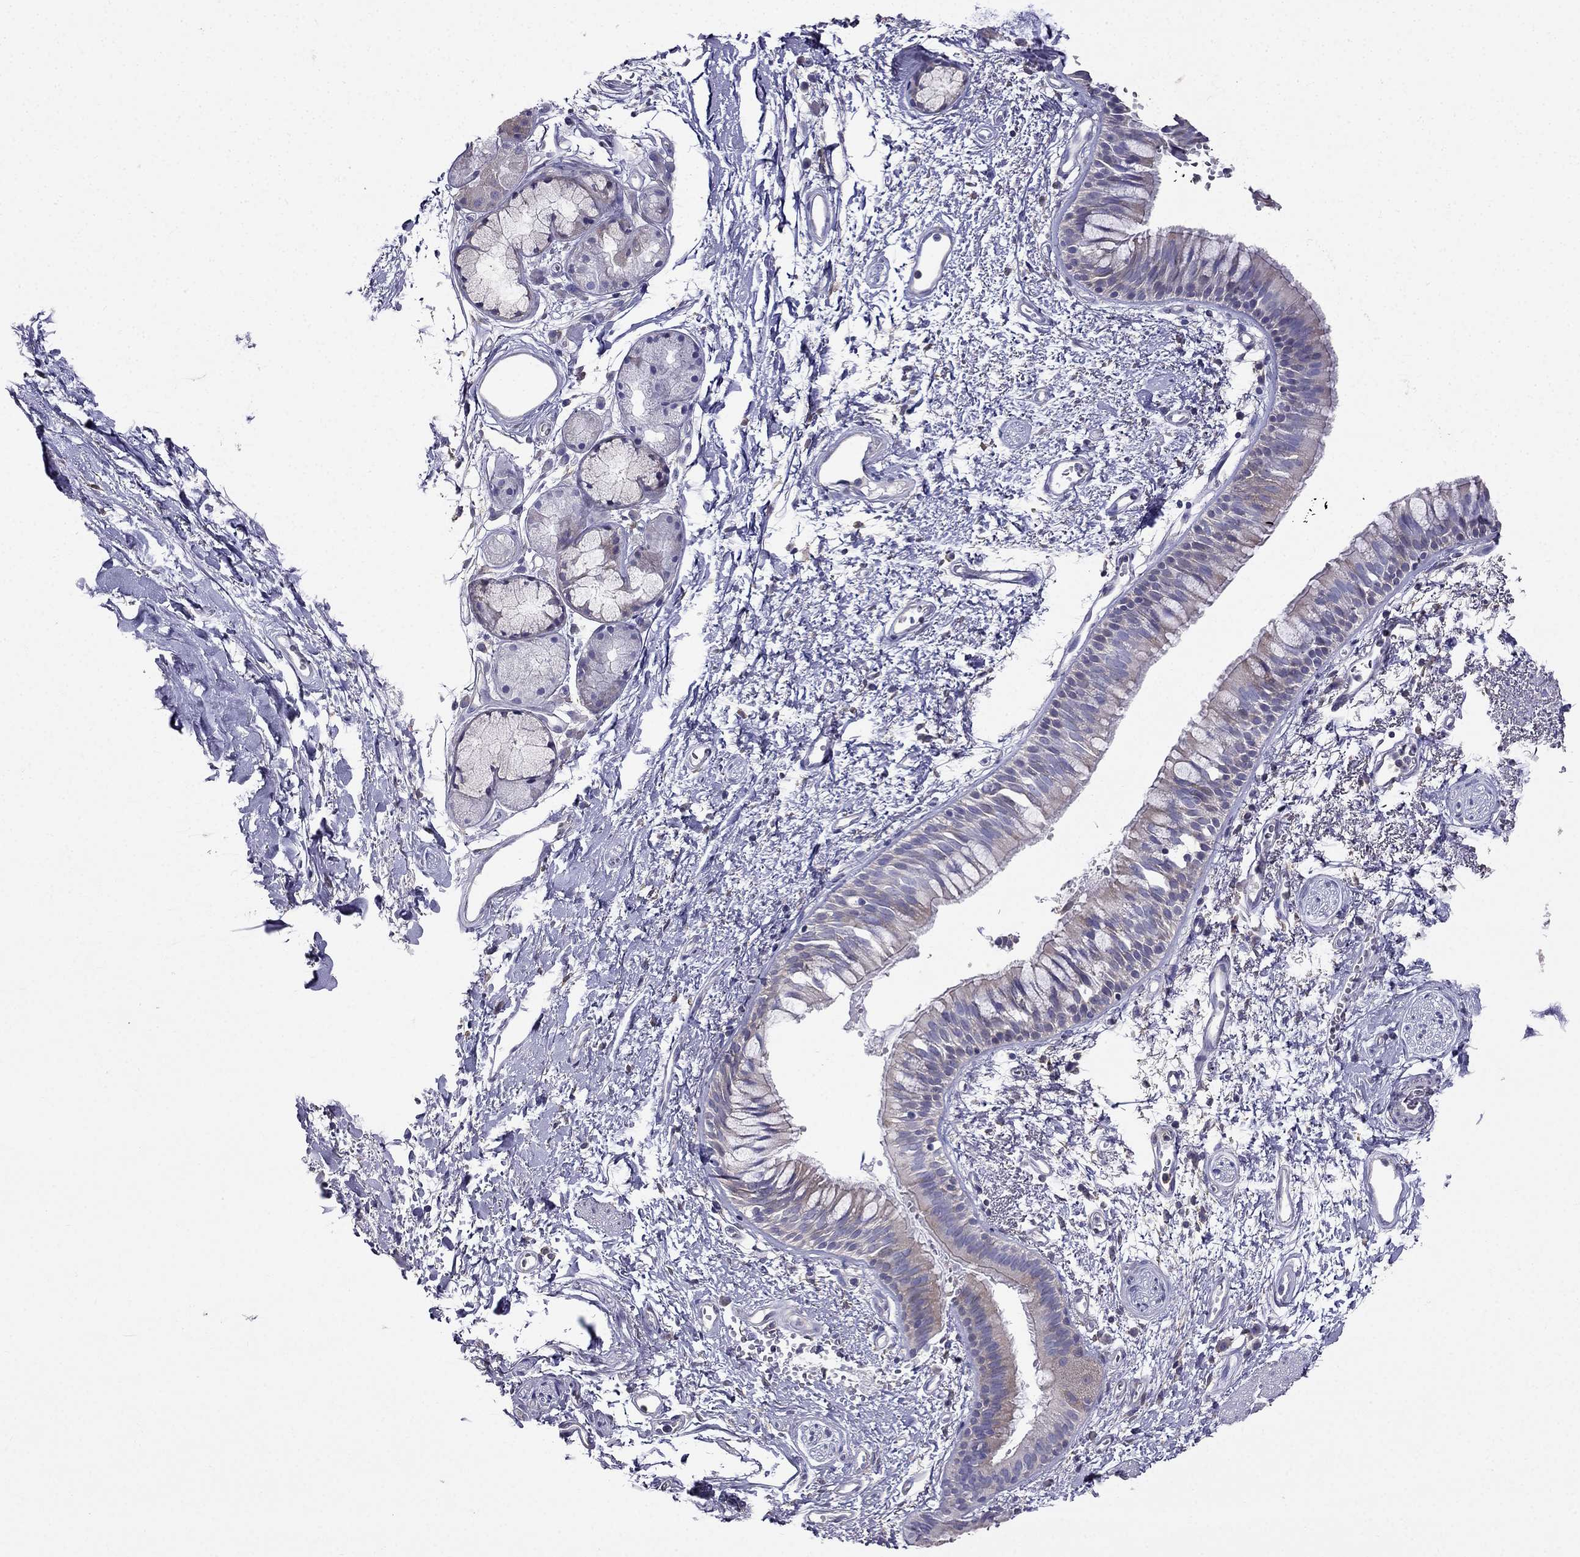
{"staining": {"intensity": "weak", "quantity": "<25%", "location": "cytoplasmic/membranous"}, "tissue": "bronchus", "cell_type": "Respiratory epithelial cells", "image_type": "normal", "snomed": [{"axis": "morphology", "description": "Normal tissue, NOS"}, {"axis": "topography", "description": "Cartilage tissue"}, {"axis": "topography", "description": "Bronchus"}], "caption": "IHC of unremarkable human bronchus displays no staining in respiratory epithelial cells. (DAB (3,3'-diaminobenzidine) immunohistochemistry (IHC), high magnification).", "gene": "AS3MT", "patient": {"sex": "male", "age": 66}}